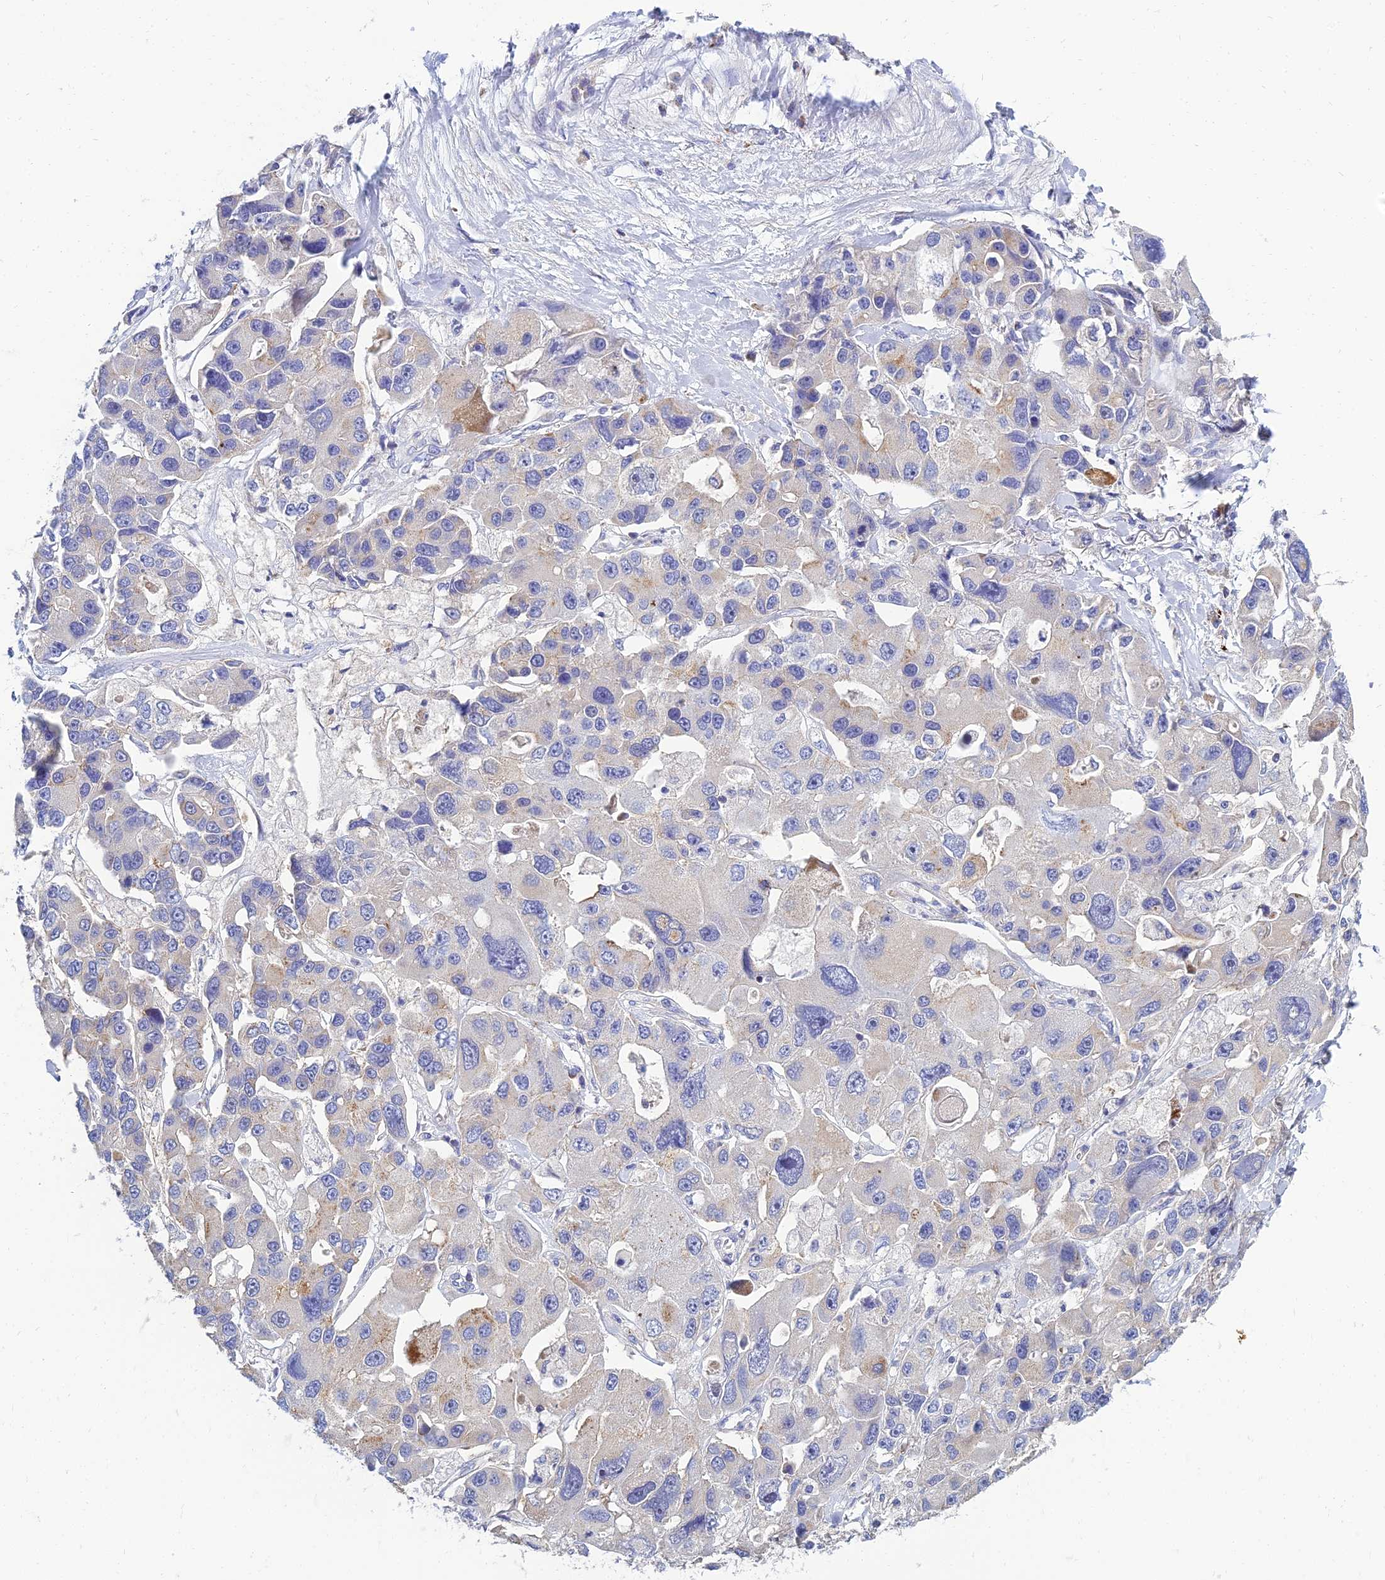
{"staining": {"intensity": "moderate", "quantity": "<25%", "location": "cytoplasmic/membranous"}, "tissue": "lung cancer", "cell_type": "Tumor cells", "image_type": "cancer", "snomed": [{"axis": "morphology", "description": "Adenocarcinoma, NOS"}, {"axis": "topography", "description": "Lung"}], "caption": "There is low levels of moderate cytoplasmic/membranous staining in tumor cells of lung cancer, as demonstrated by immunohistochemical staining (brown color).", "gene": "NPY", "patient": {"sex": "female", "age": 54}}